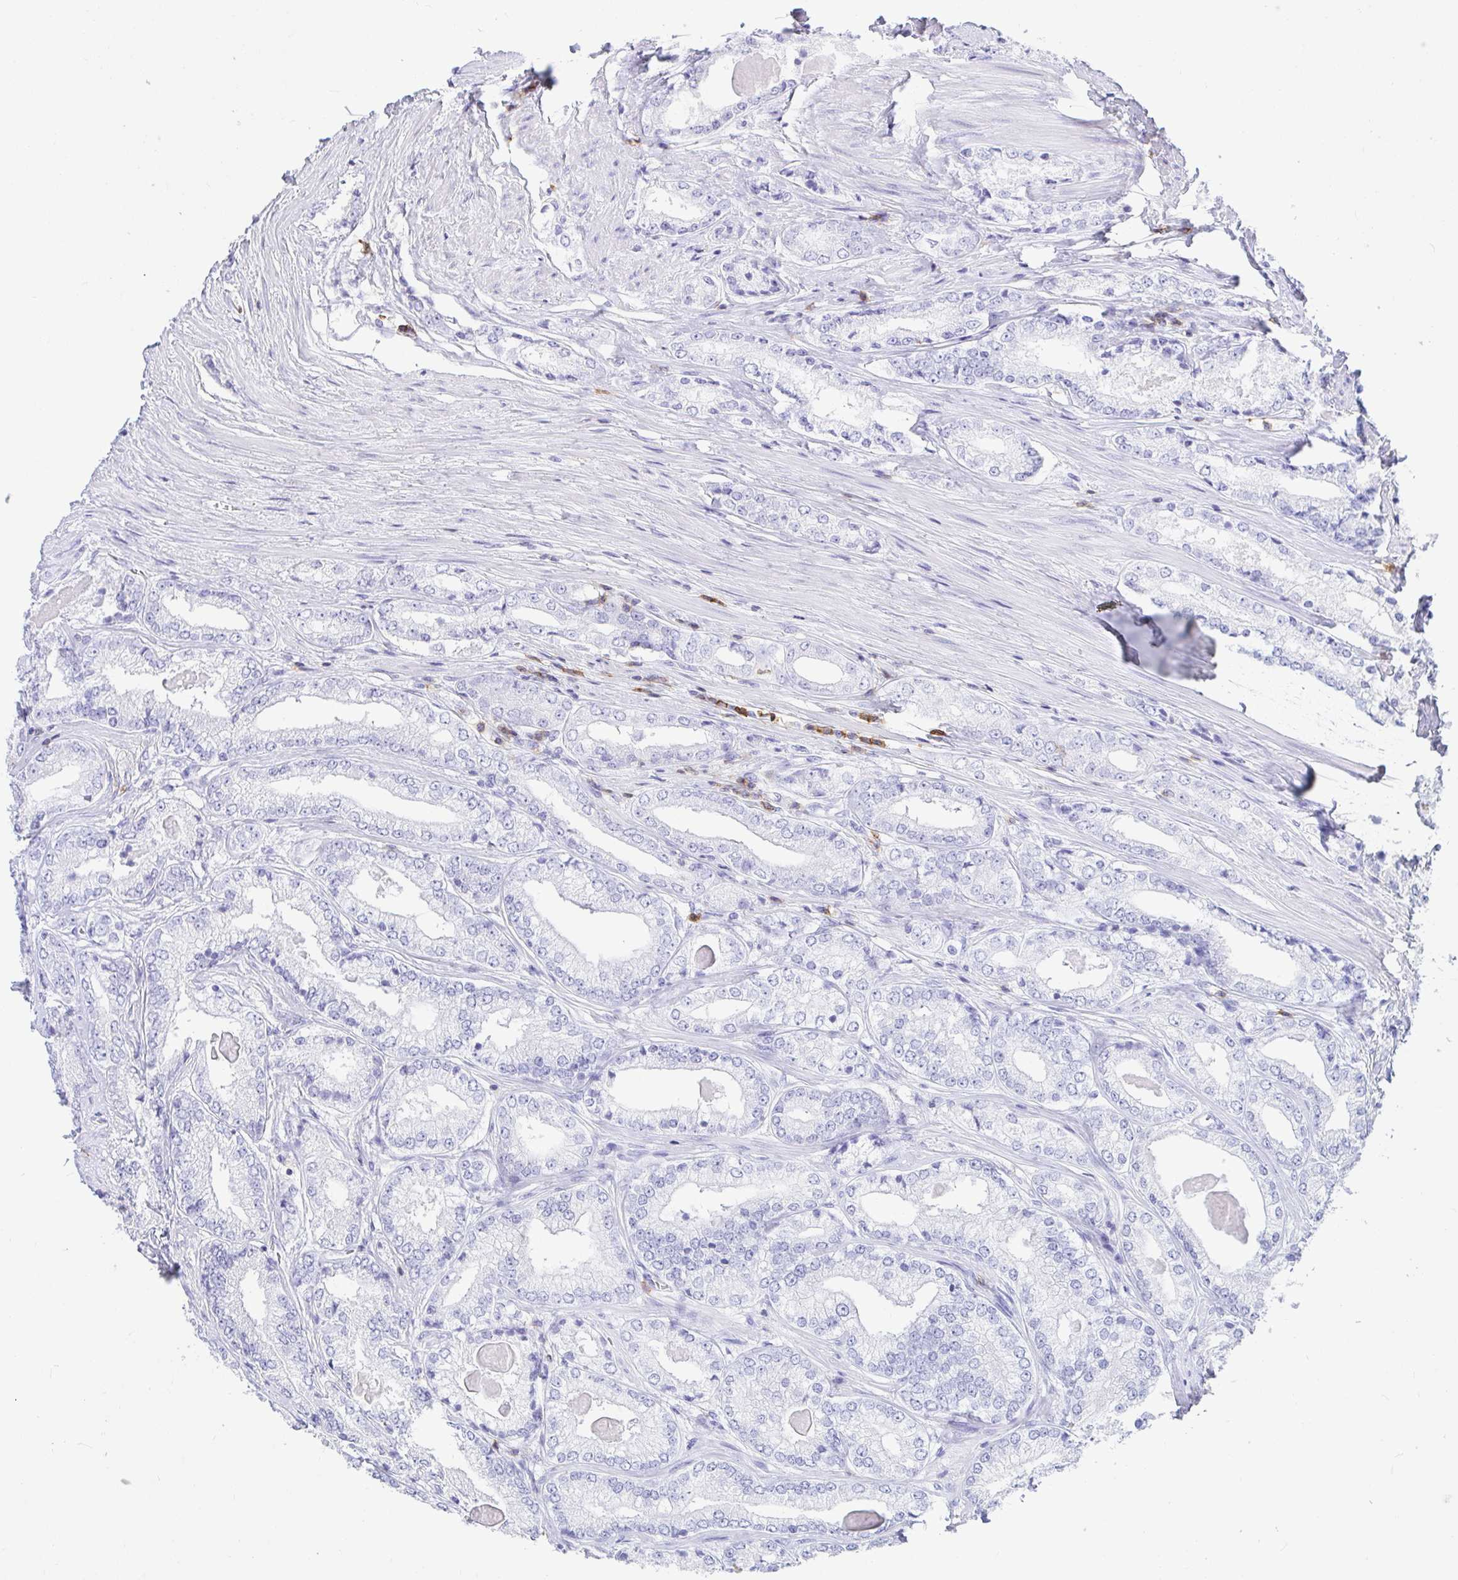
{"staining": {"intensity": "negative", "quantity": "none", "location": "none"}, "tissue": "prostate cancer", "cell_type": "Tumor cells", "image_type": "cancer", "snomed": [{"axis": "morphology", "description": "Adenocarcinoma, NOS"}, {"axis": "morphology", "description": "Adenocarcinoma, Low grade"}, {"axis": "topography", "description": "Prostate"}], "caption": "Immunohistochemical staining of human prostate adenocarcinoma (low-grade) displays no significant staining in tumor cells.", "gene": "CD5", "patient": {"sex": "male", "age": 68}}